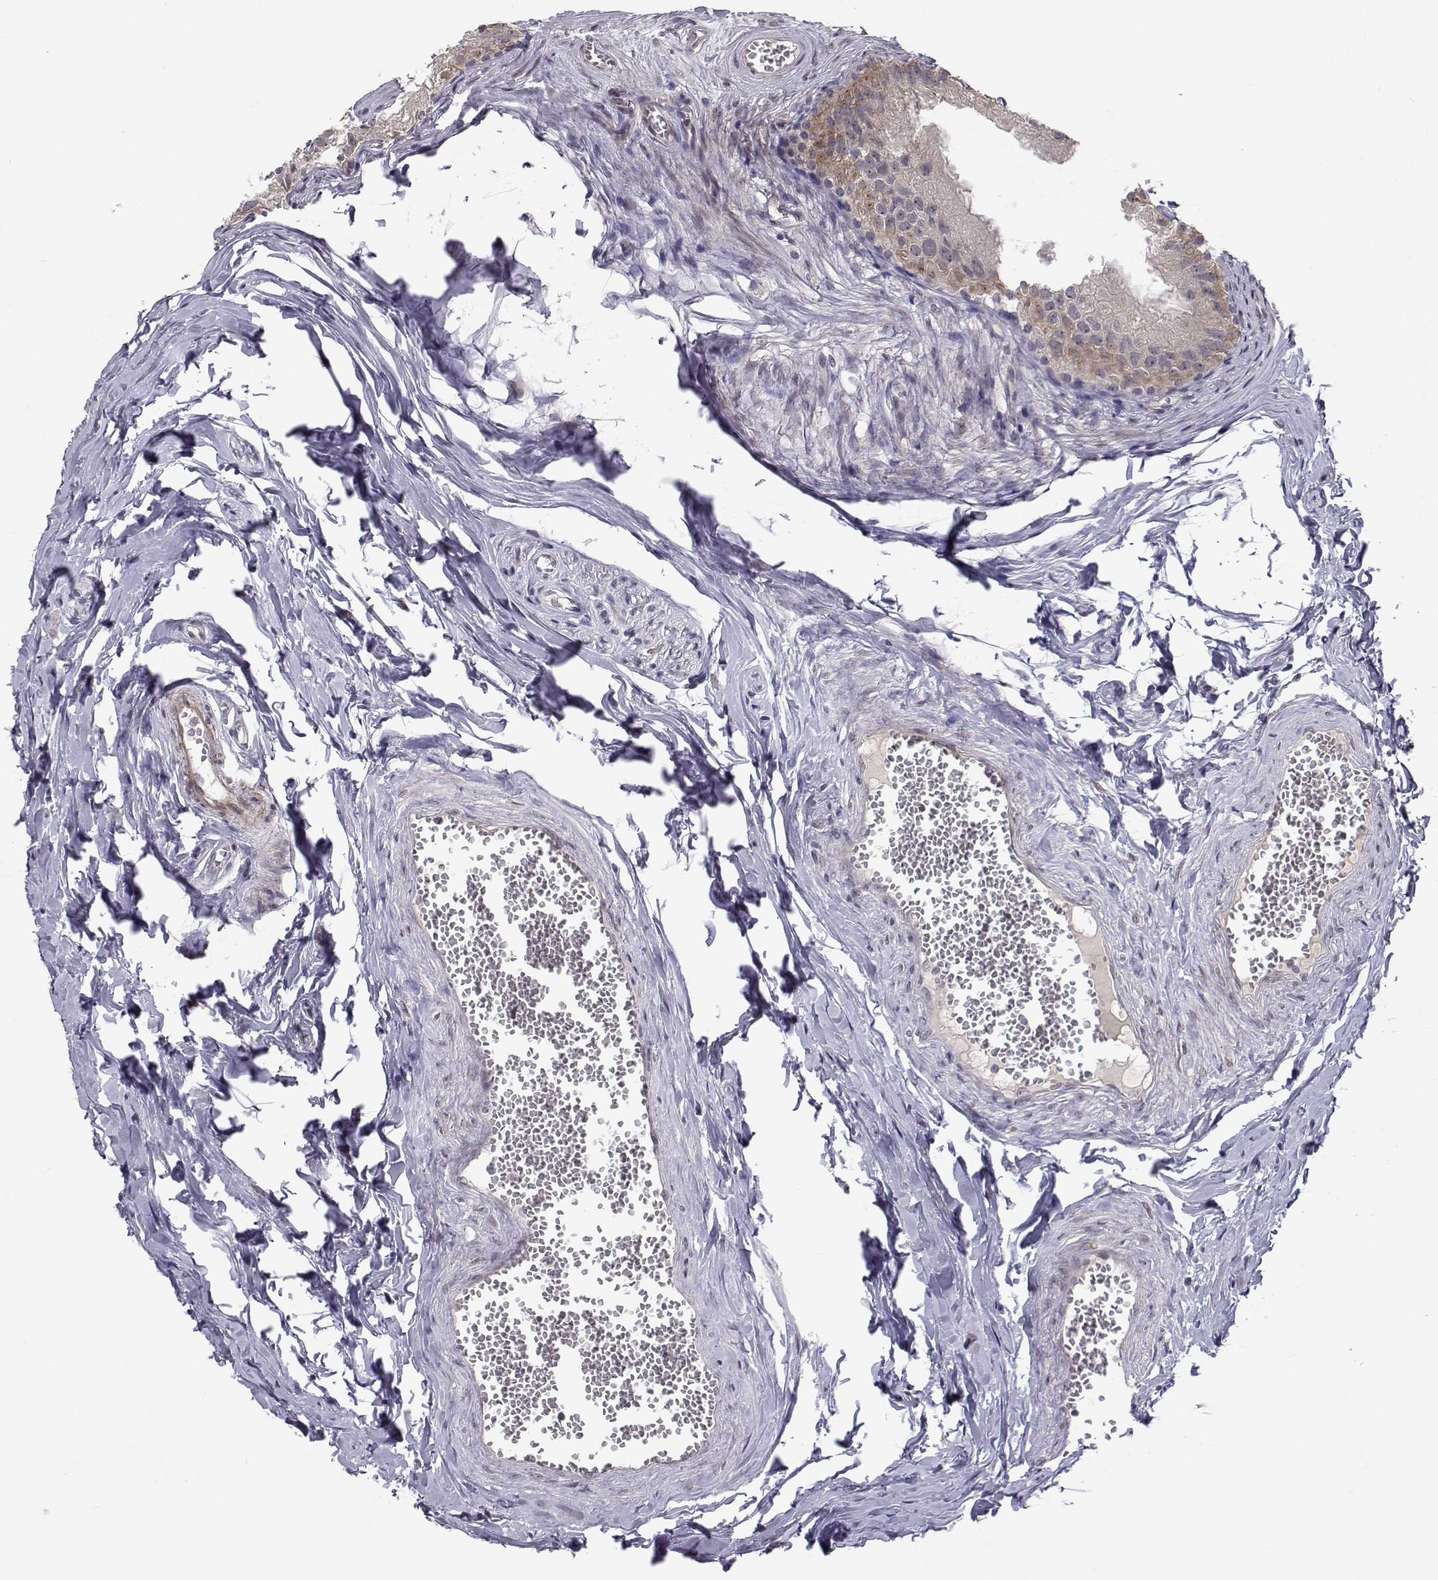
{"staining": {"intensity": "weak", "quantity": "25%-75%", "location": "cytoplasmic/membranous"}, "tissue": "epididymis", "cell_type": "Glandular cells", "image_type": "normal", "snomed": [{"axis": "morphology", "description": "Normal tissue, NOS"}, {"axis": "topography", "description": "Epididymis"}], "caption": "Immunohistochemistry (IHC) photomicrograph of normal epididymis stained for a protein (brown), which displays low levels of weak cytoplasmic/membranous positivity in approximately 25%-75% of glandular cells.", "gene": "SLC6A3", "patient": {"sex": "male", "age": 45}}